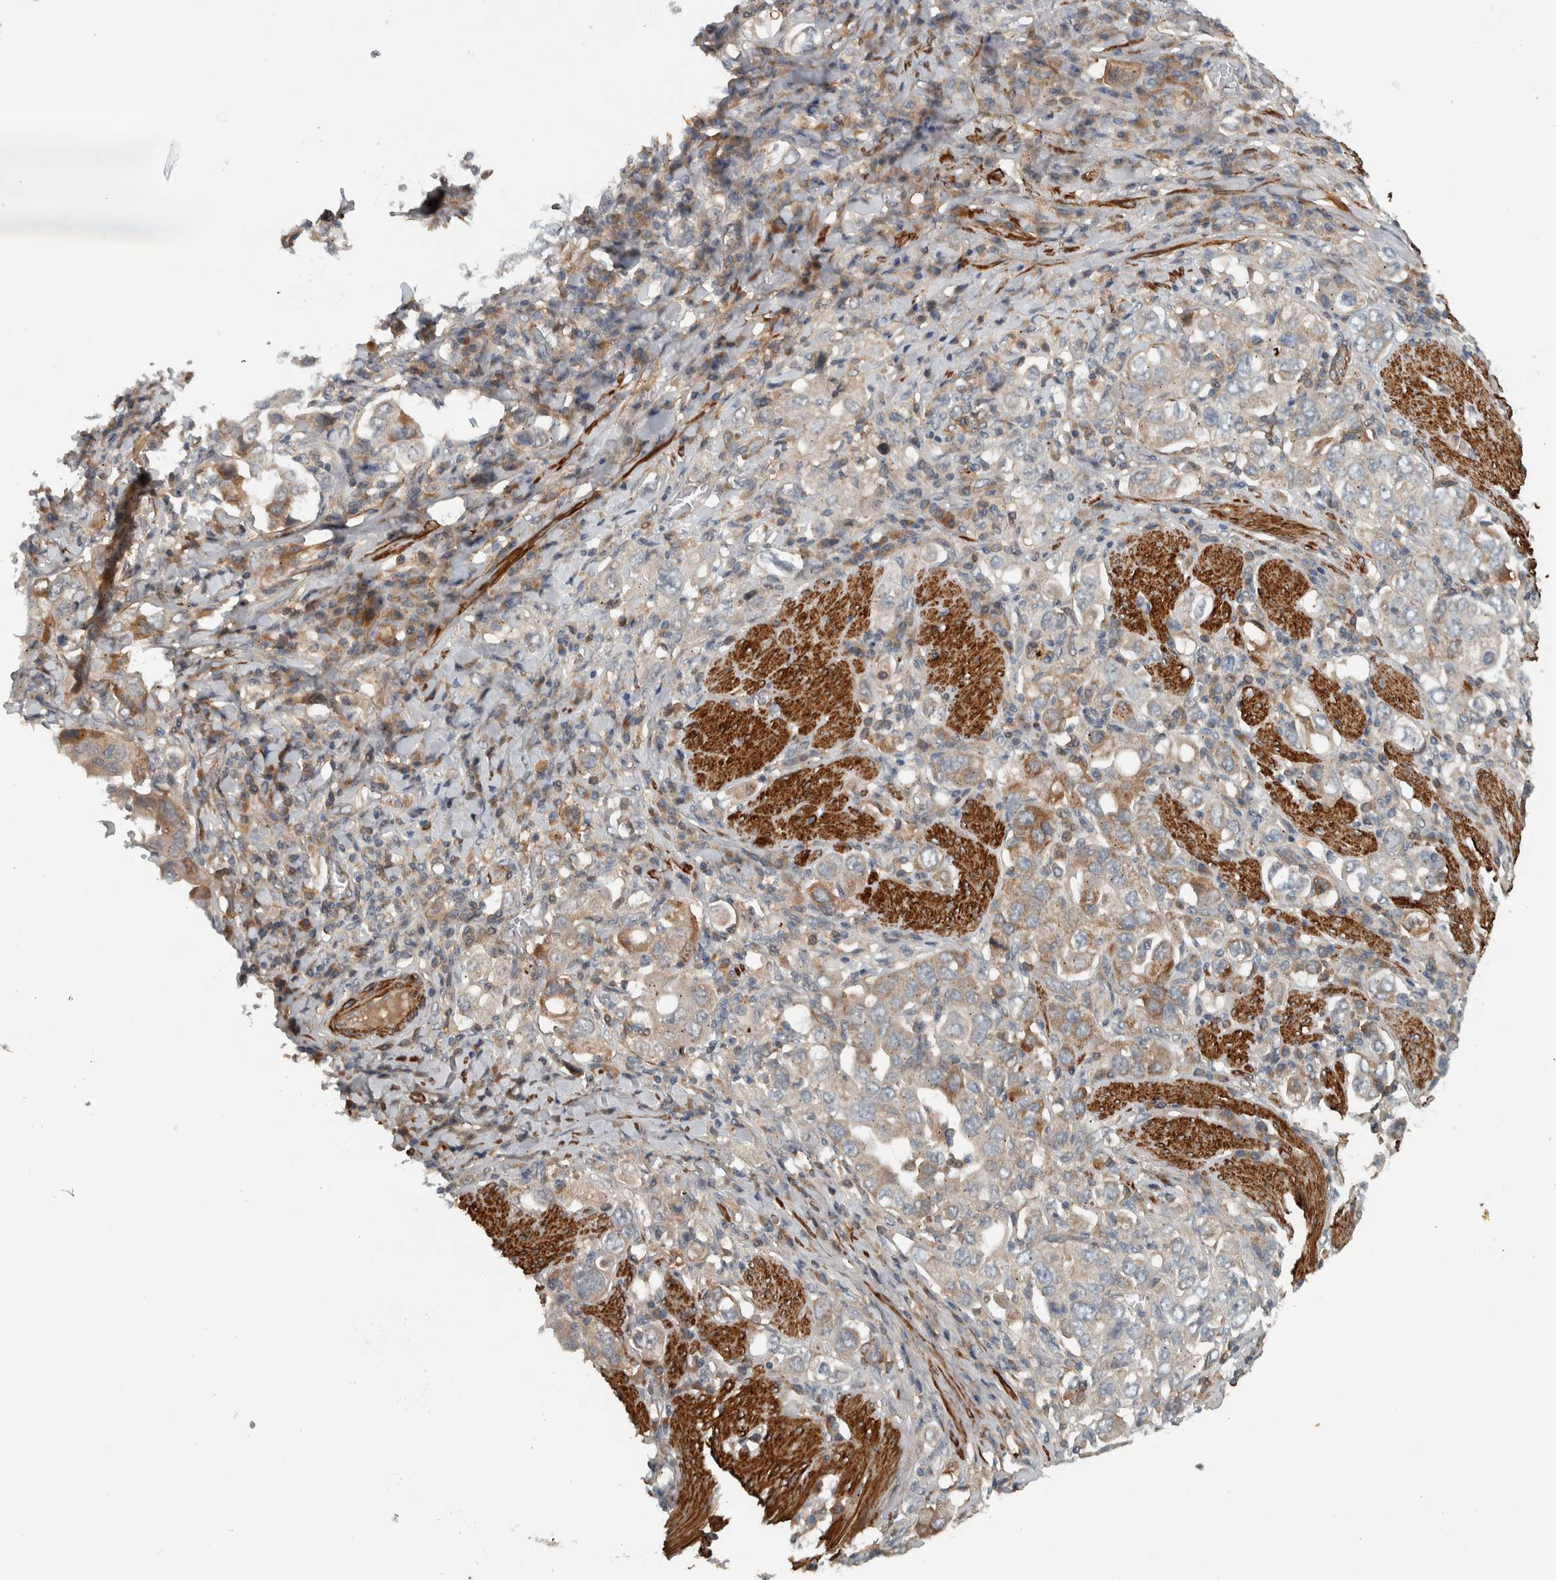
{"staining": {"intensity": "moderate", "quantity": "25%-75%", "location": "cytoplasmic/membranous"}, "tissue": "stomach cancer", "cell_type": "Tumor cells", "image_type": "cancer", "snomed": [{"axis": "morphology", "description": "Adenocarcinoma, NOS"}, {"axis": "topography", "description": "Stomach, upper"}], "caption": "The image displays staining of stomach cancer (adenocarcinoma), revealing moderate cytoplasmic/membranous protein staining (brown color) within tumor cells.", "gene": "LBHD1", "patient": {"sex": "male", "age": 62}}